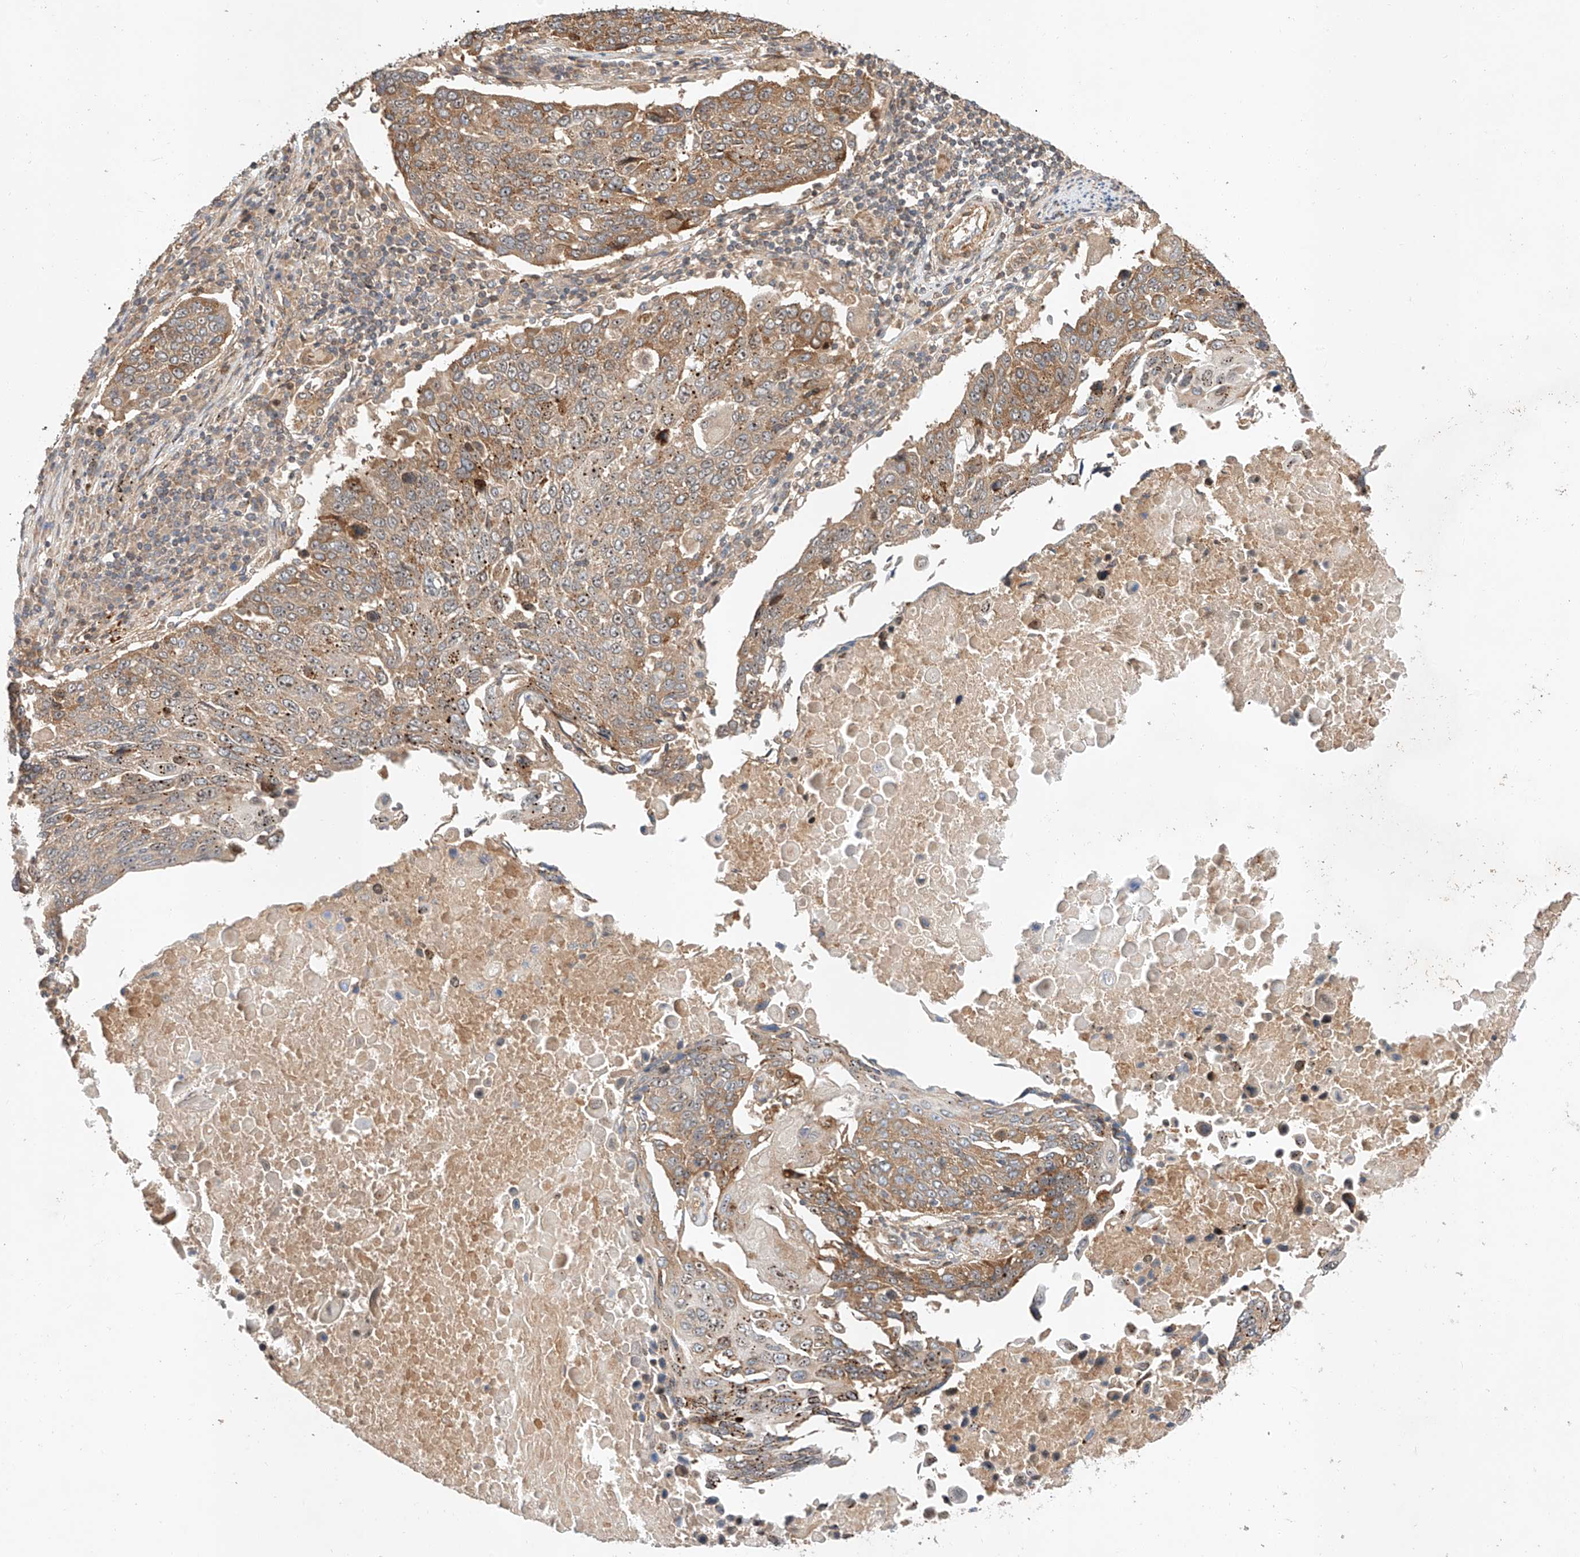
{"staining": {"intensity": "moderate", "quantity": ">75%", "location": "cytoplasmic/membranous,nuclear"}, "tissue": "lung cancer", "cell_type": "Tumor cells", "image_type": "cancer", "snomed": [{"axis": "morphology", "description": "Squamous cell carcinoma, NOS"}, {"axis": "topography", "description": "Lung"}], "caption": "Immunohistochemical staining of human squamous cell carcinoma (lung) reveals medium levels of moderate cytoplasmic/membranous and nuclear protein positivity in about >75% of tumor cells.", "gene": "RAB23", "patient": {"sex": "male", "age": 66}}